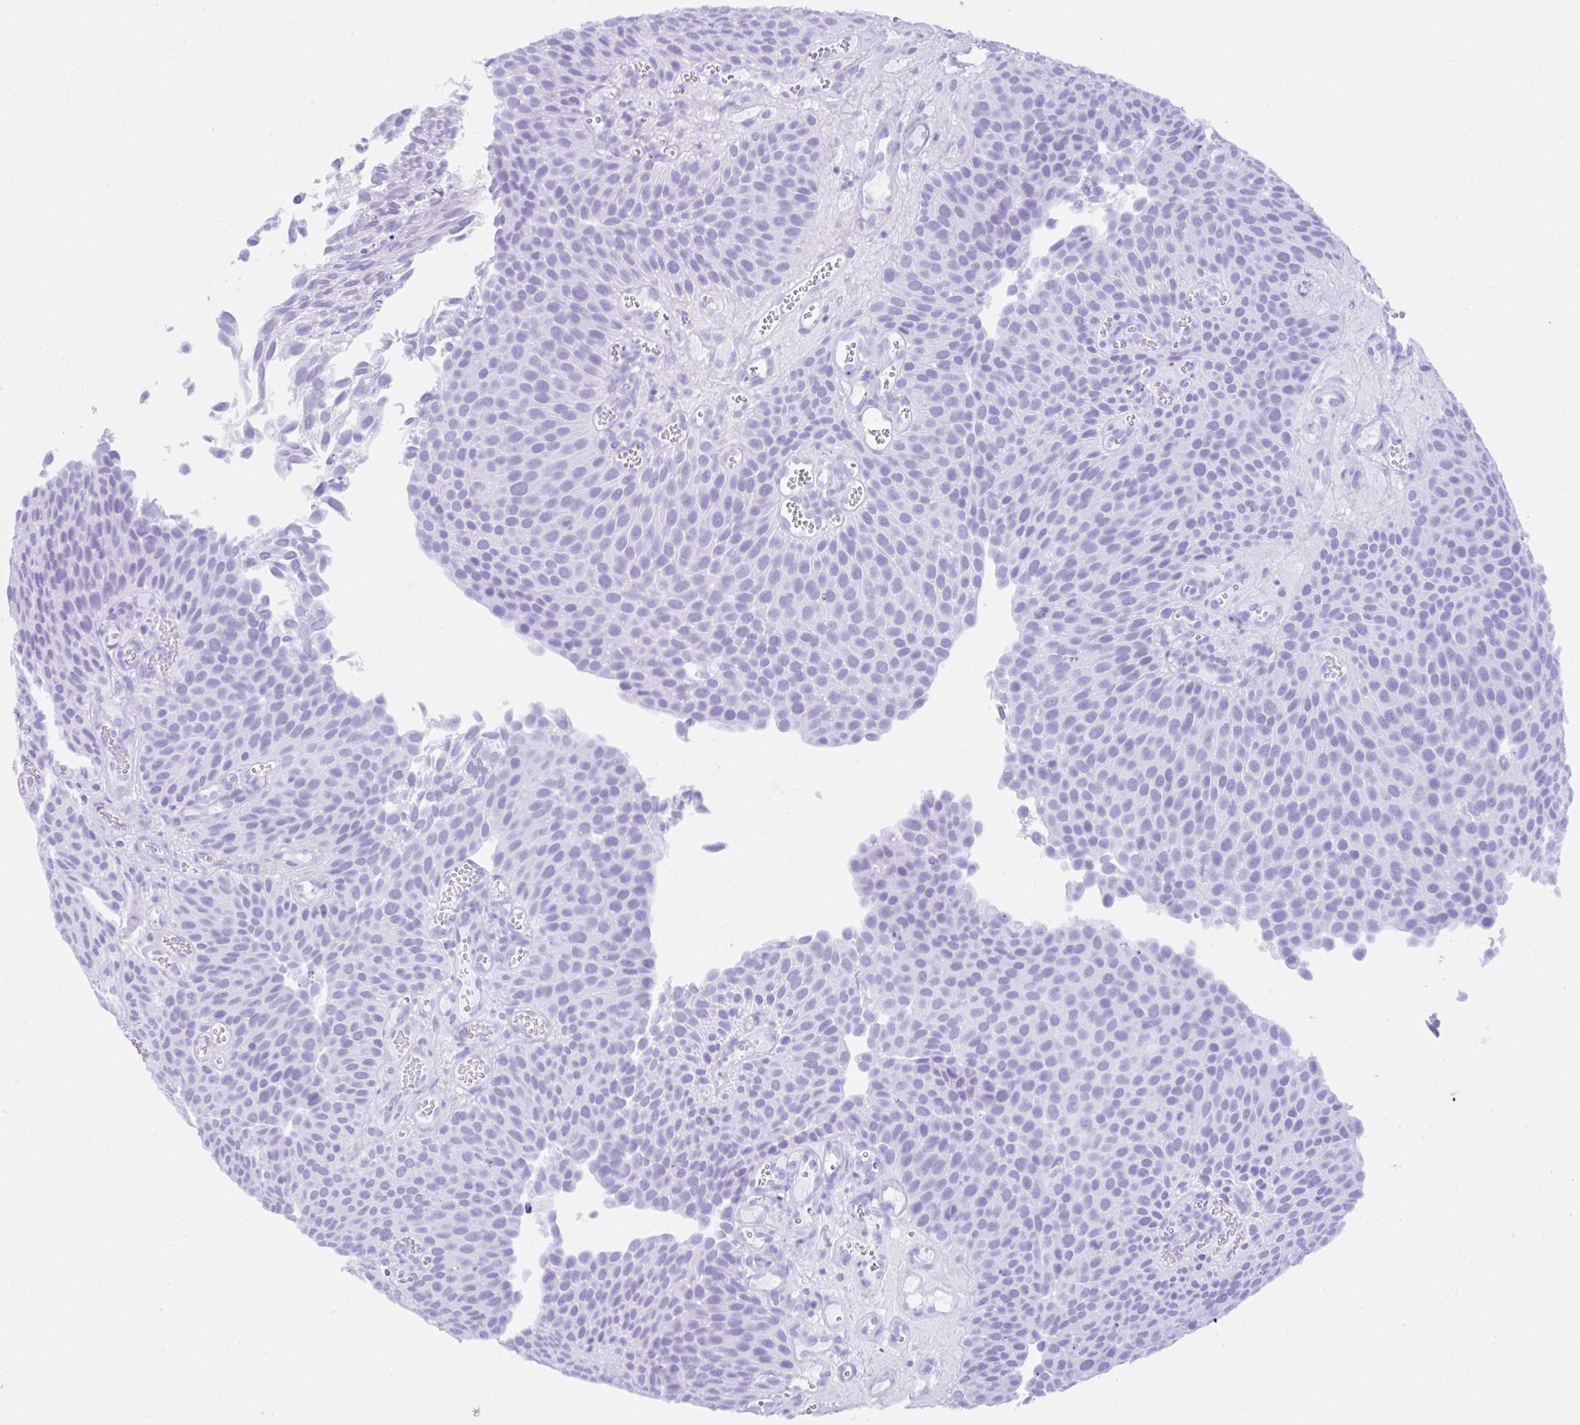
{"staining": {"intensity": "negative", "quantity": "none", "location": "none"}, "tissue": "urothelial cancer", "cell_type": "Tumor cells", "image_type": "cancer", "snomed": [{"axis": "morphology", "description": "Urothelial carcinoma, Low grade"}, {"axis": "topography", "description": "Urinary bladder"}], "caption": "Immunohistochemical staining of human low-grade urothelial carcinoma displays no significant staining in tumor cells.", "gene": "CCDC12", "patient": {"sex": "male", "age": 89}}